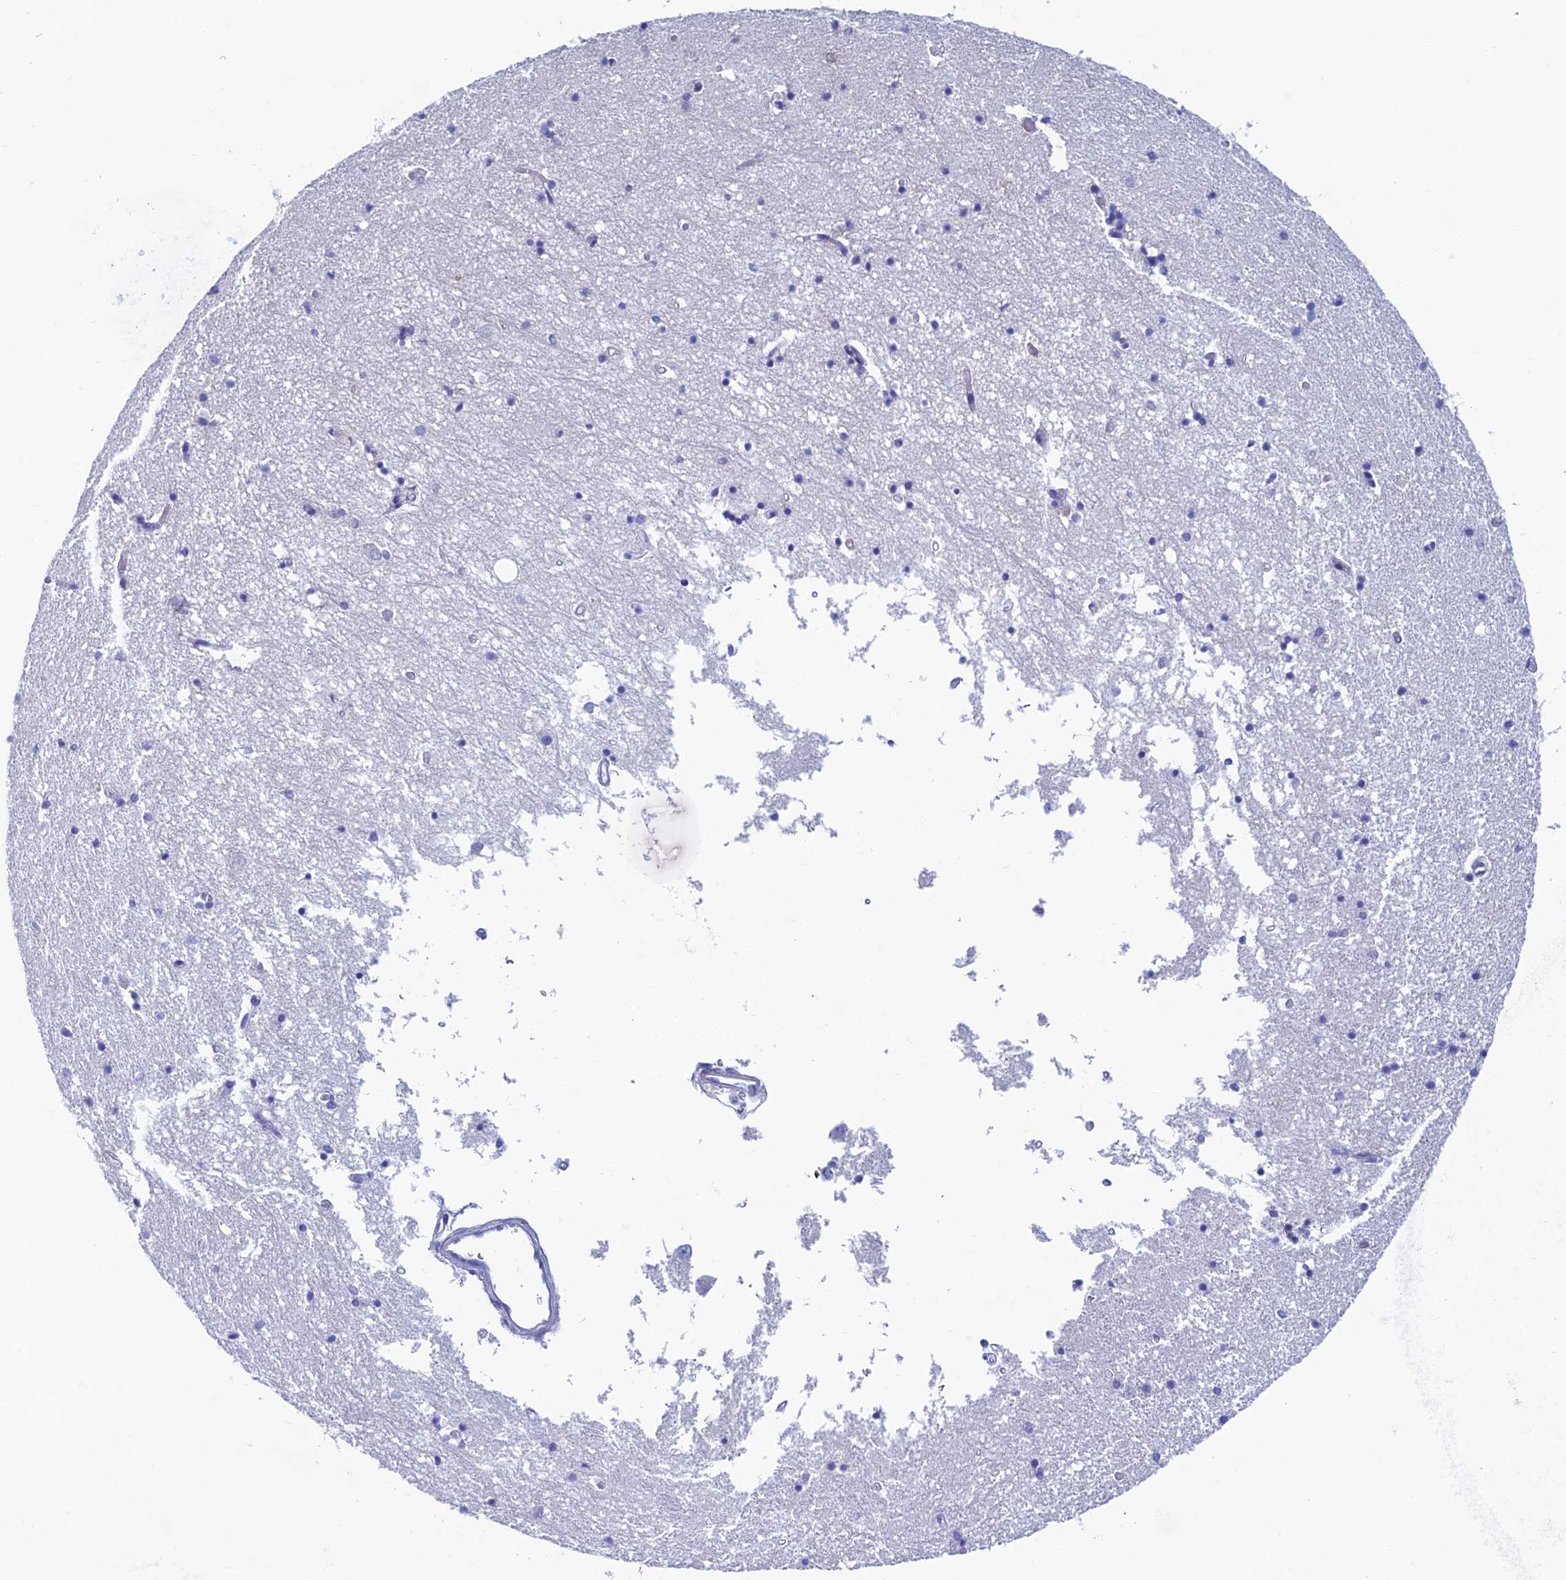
{"staining": {"intensity": "negative", "quantity": "none", "location": "none"}, "tissue": "hippocampus", "cell_type": "Glial cells", "image_type": "normal", "snomed": [{"axis": "morphology", "description": "Normal tissue, NOS"}, {"axis": "topography", "description": "Hippocampus"}], "caption": "Human hippocampus stained for a protein using immunohistochemistry (IHC) reveals no expression in glial cells.", "gene": "KCNK17", "patient": {"sex": "male", "age": 70}}